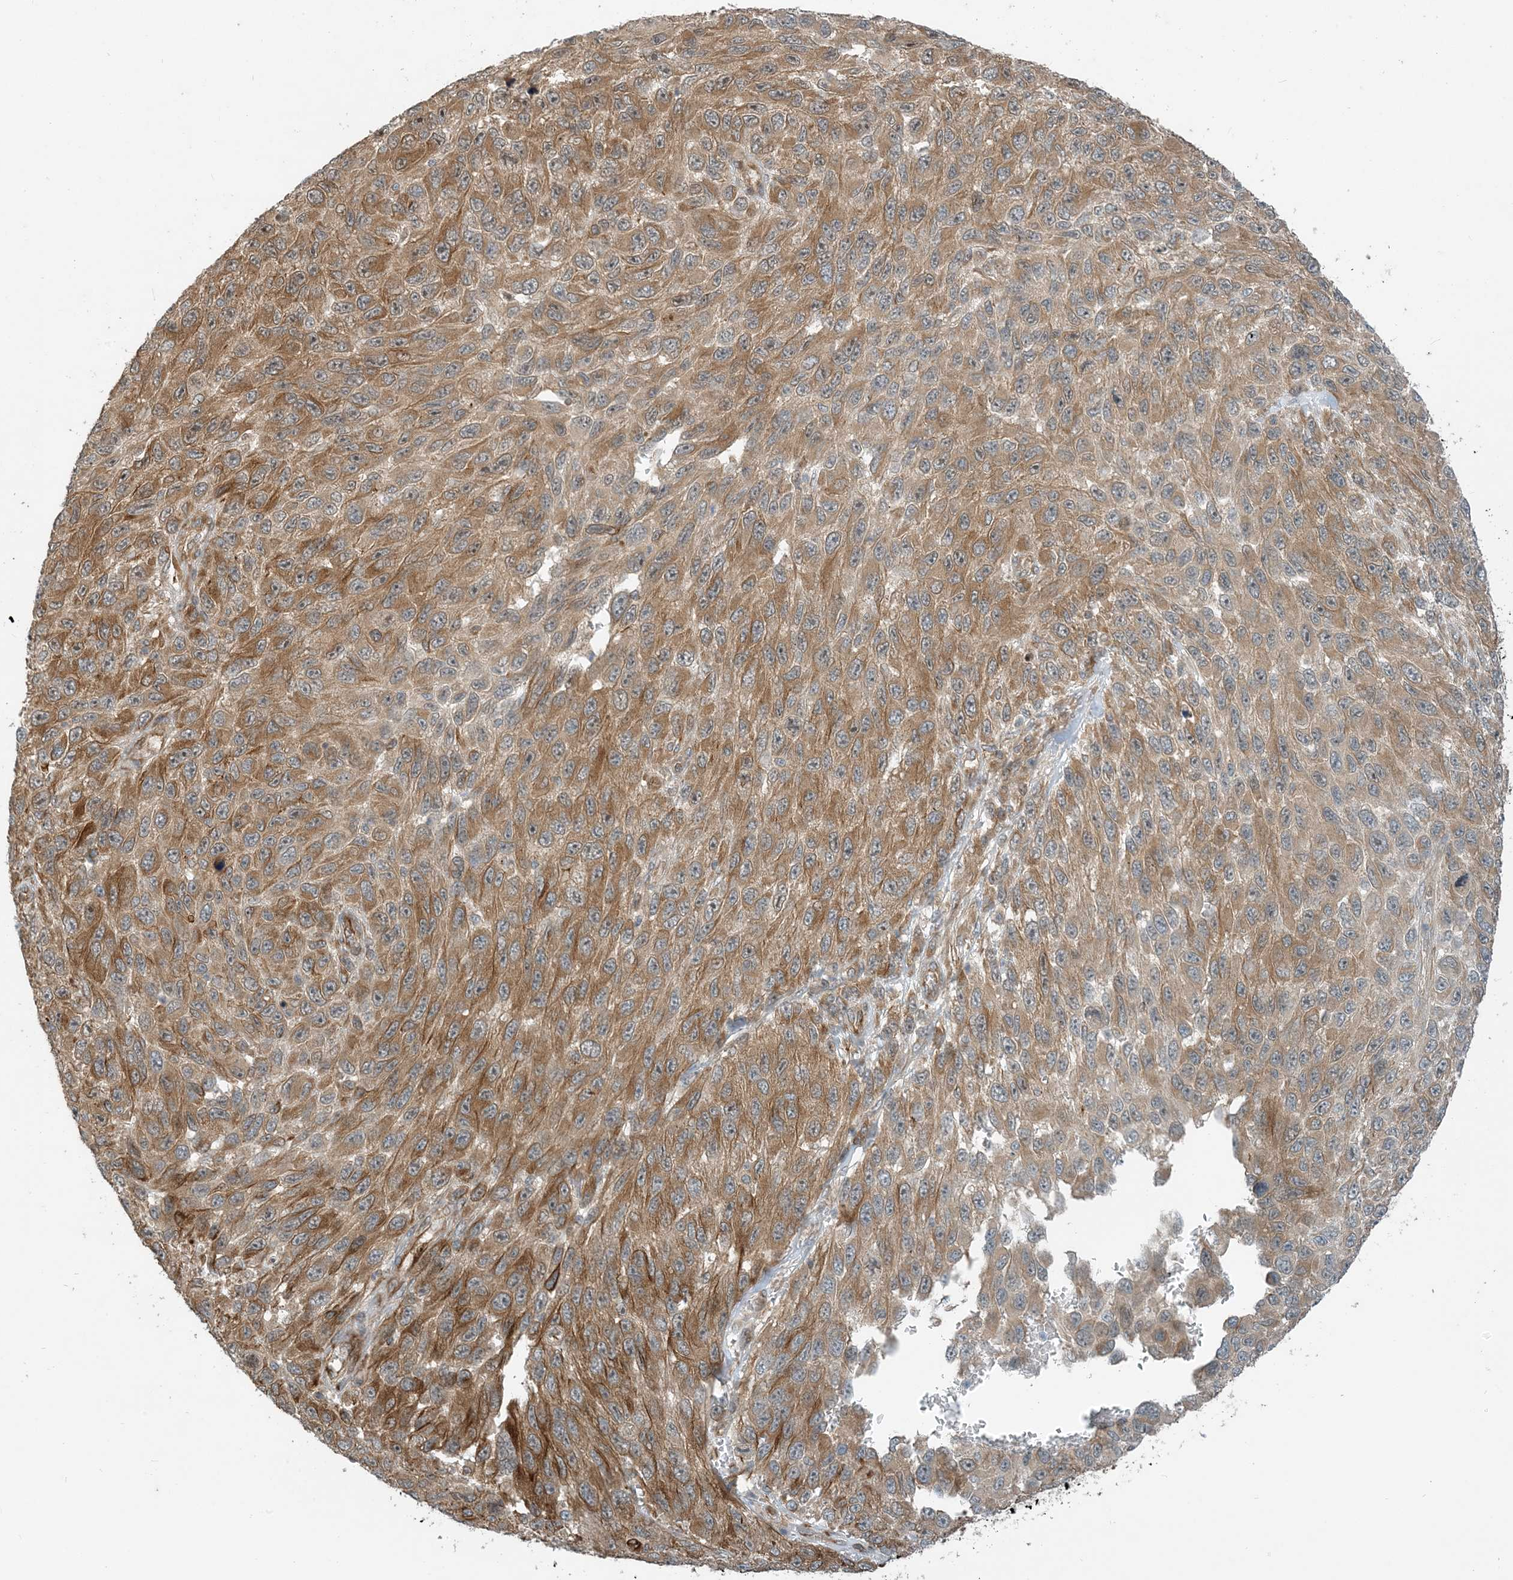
{"staining": {"intensity": "moderate", "quantity": ">75%", "location": "cytoplasmic/membranous"}, "tissue": "melanoma", "cell_type": "Tumor cells", "image_type": "cancer", "snomed": [{"axis": "morphology", "description": "Malignant melanoma, NOS"}, {"axis": "topography", "description": "Skin"}], "caption": "Tumor cells reveal moderate cytoplasmic/membranous expression in about >75% of cells in melanoma. Using DAB (3,3'-diaminobenzidine) (brown) and hematoxylin (blue) stains, captured at high magnification using brightfield microscopy.", "gene": "ZBTB3", "patient": {"sex": "female", "age": 96}}